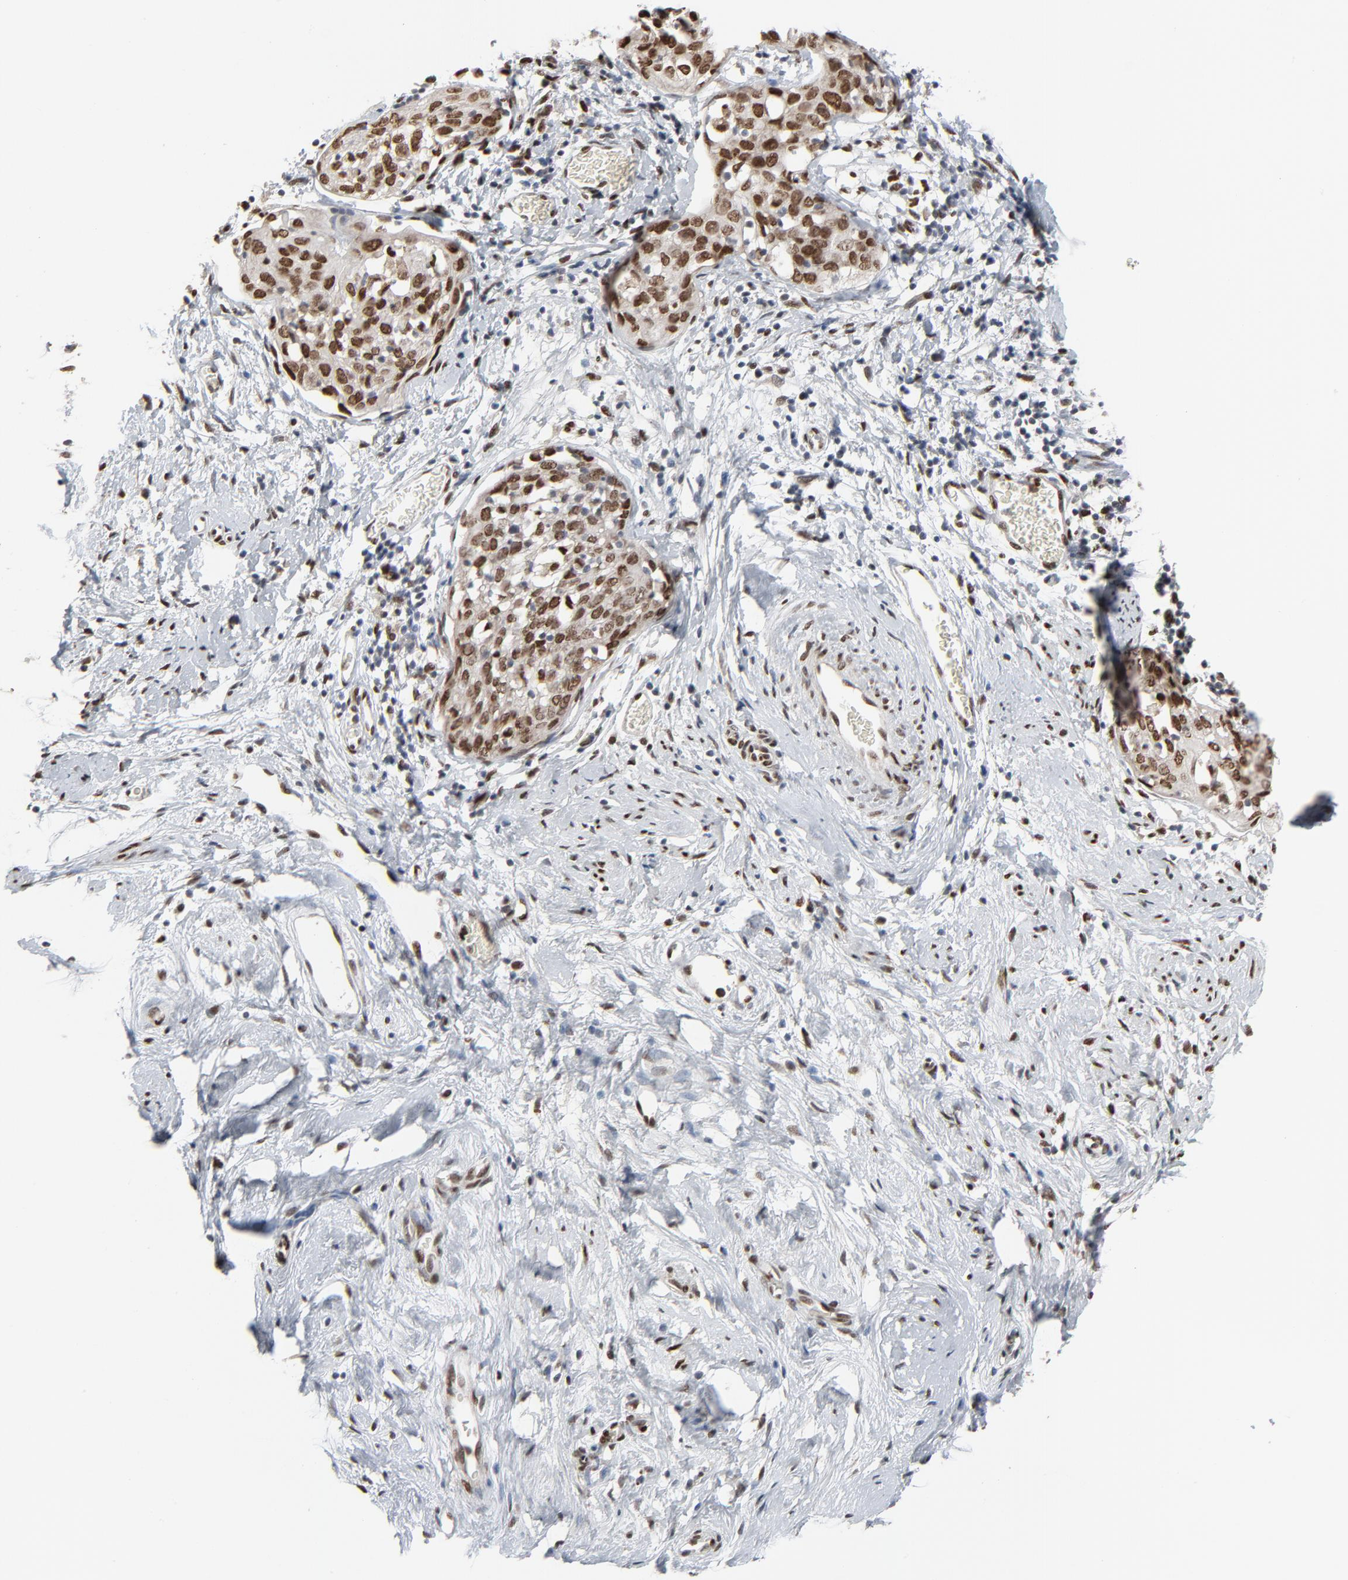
{"staining": {"intensity": "strong", "quantity": ">75%", "location": "cytoplasmic/membranous,nuclear"}, "tissue": "cervical cancer", "cell_type": "Tumor cells", "image_type": "cancer", "snomed": [{"axis": "morphology", "description": "Normal tissue, NOS"}, {"axis": "morphology", "description": "Squamous cell carcinoma, NOS"}, {"axis": "topography", "description": "Cervix"}], "caption": "Immunohistochemistry (IHC) histopathology image of neoplastic tissue: cervical cancer (squamous cell carcinoma) stained using immunohistochemistry reveals high levels of strong protein expression localized specifically in the cytoplasmic/membranous and nuclear of tumor cells, appearing as a cytoplasmic/membranous and nuclear brown color.", "gene": "CUX1", "patient": {"sex": "female", "age": 67}}